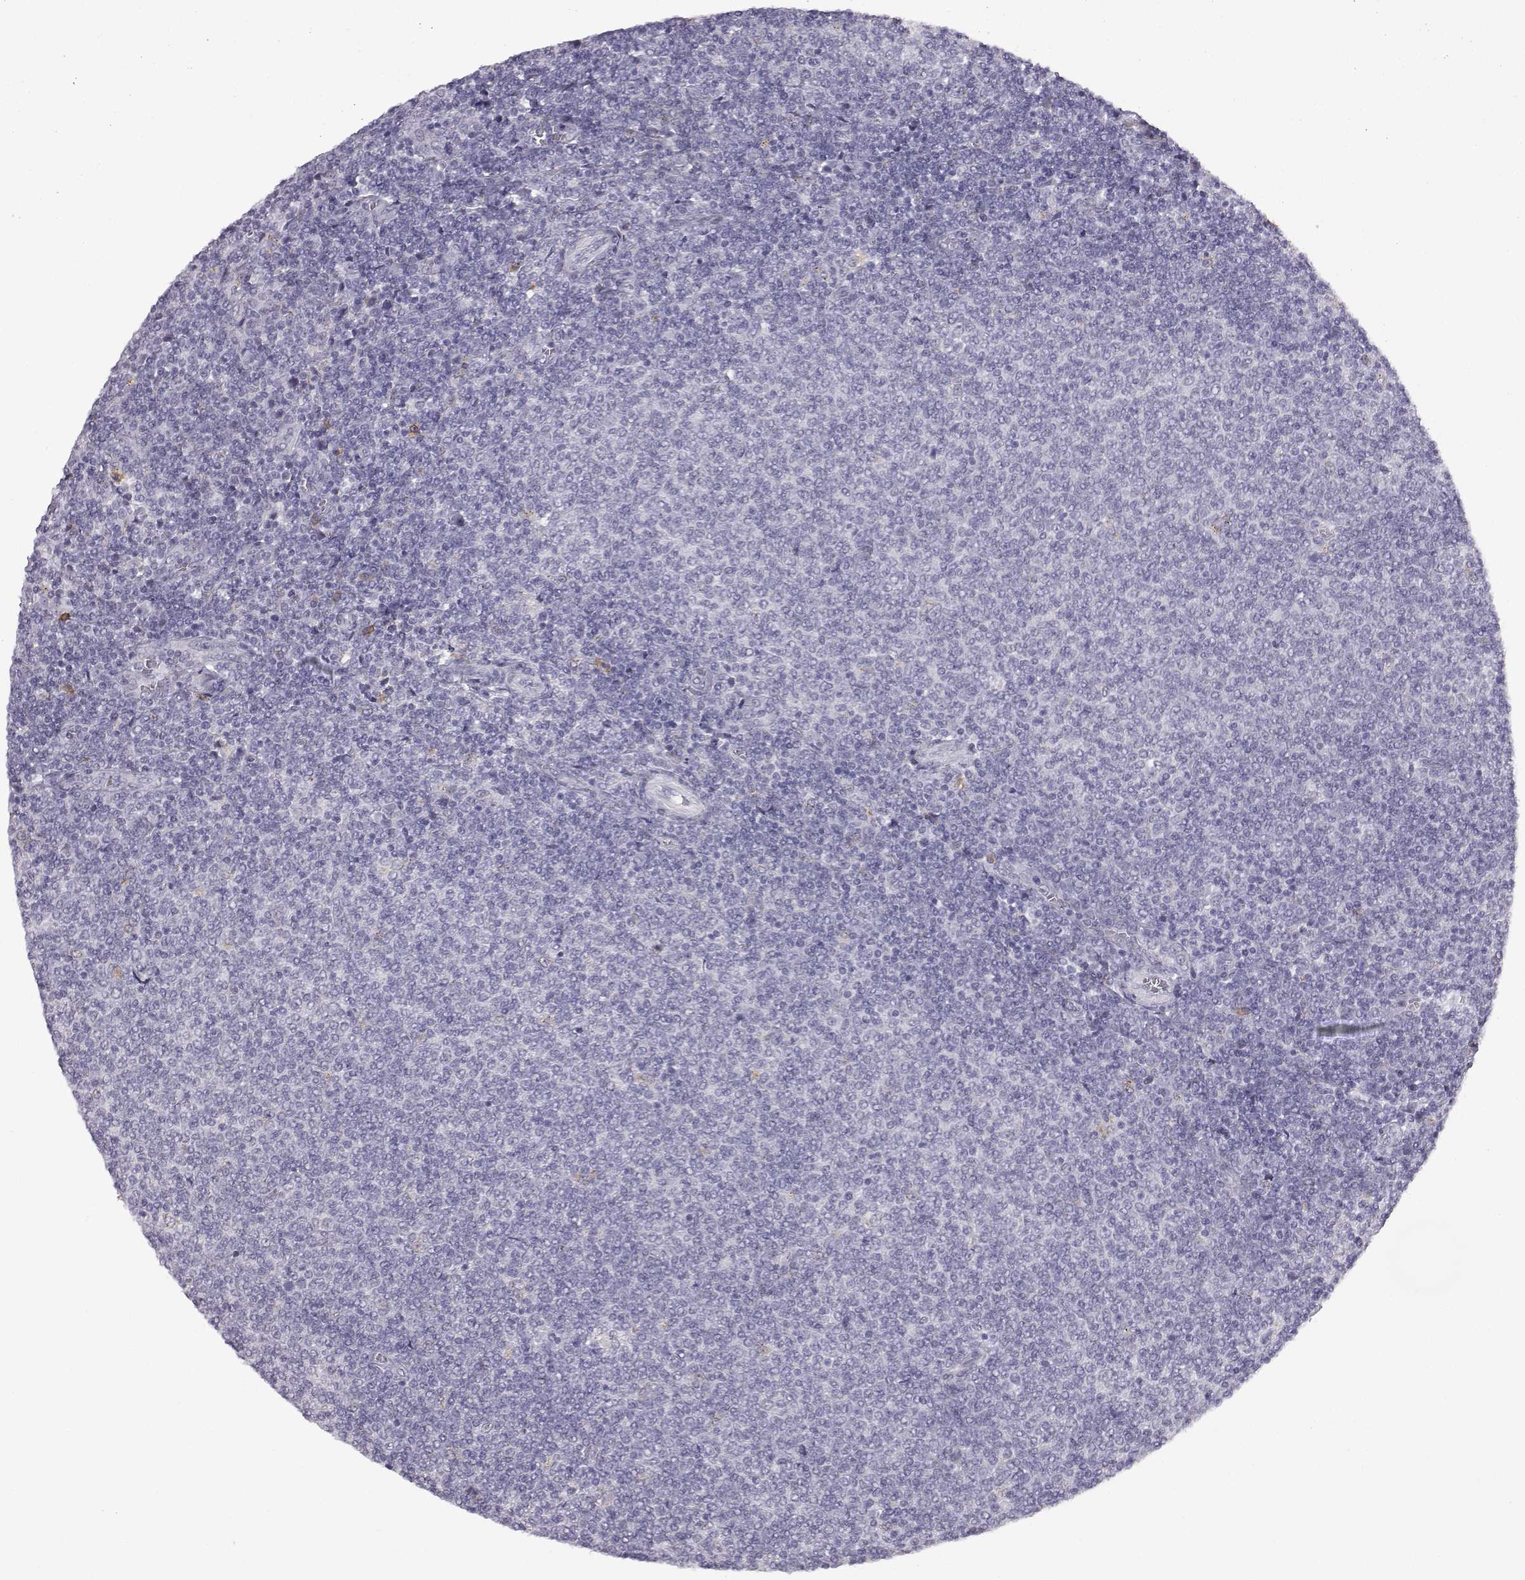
{"staining": {"intensity": "negative", "quantity": "none", "location": "none"}, "tissue": "lymphoma", "cell_type": "Tumor cells", "image_type": "cancer", "snomed": [{"axis": "morphology", "description": "Malignant lymphoma, non-Hodgkin's type, Low grade"}, {"axis": "topography", "description": "Lymph node"}], "caption": "An image of human lymphoma is negative for staining in tumor cells.", "gene": "VGF", "patient": {"sex": "male", "age": 52}}